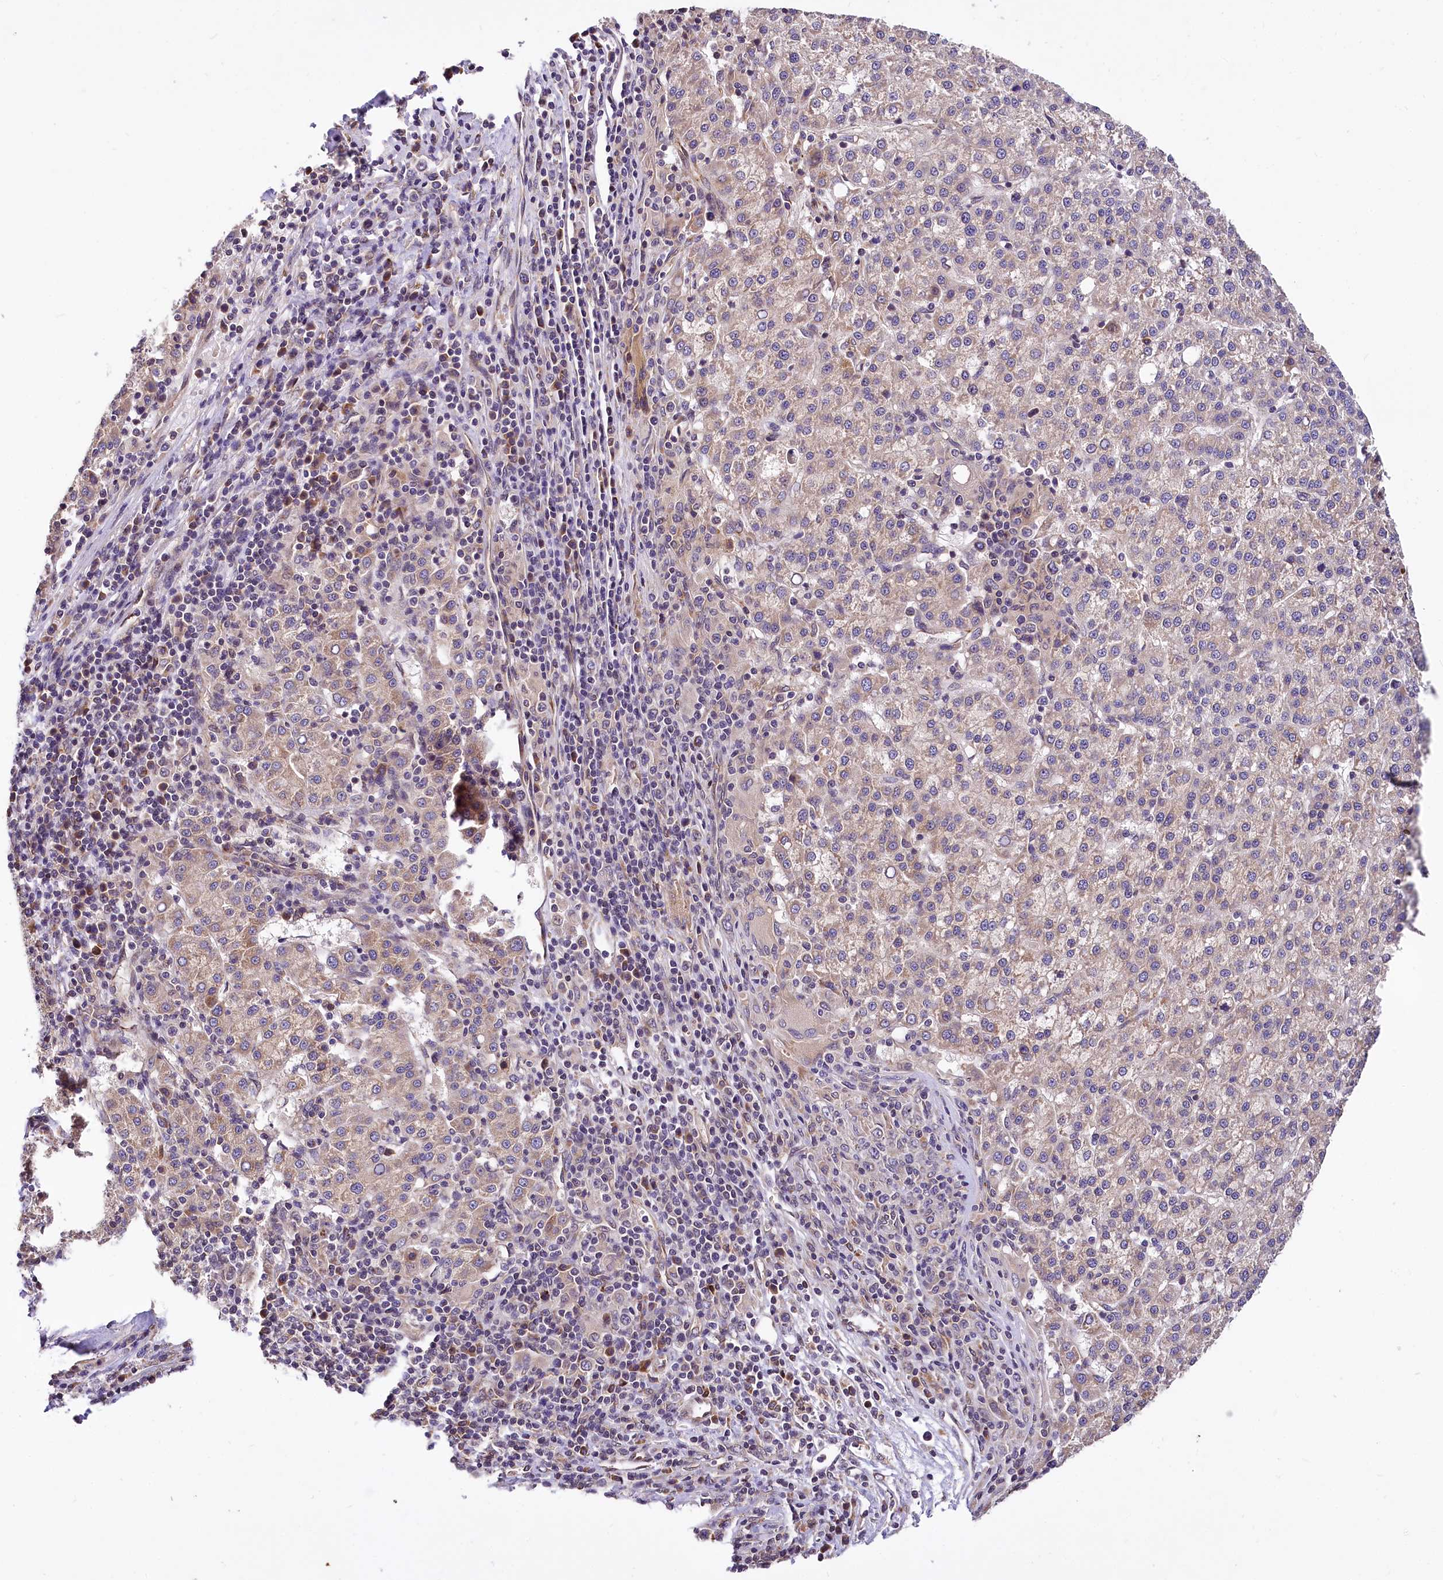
{"staining": {"intensity": "moderate", "quantity": "25%-75%", "location": "cytoplasmic/membranous"}, "tissue": "liver cancer", "cell_type": "Tumor cells", "image_type": "cancer", "snomed": [{"axis": "morphology", "description": "Carcinoma, Hepatocellular, NOS"}, {"axis": "topography", "description": "Liver"}], "caption": "Liver cancer tissue exhibits moderate cytoplasmic/membranous expression in approximately 25%-75% of tumor cells", "gene": "SUPV3L1", "patient": {"sex": "female", "age": 58}}